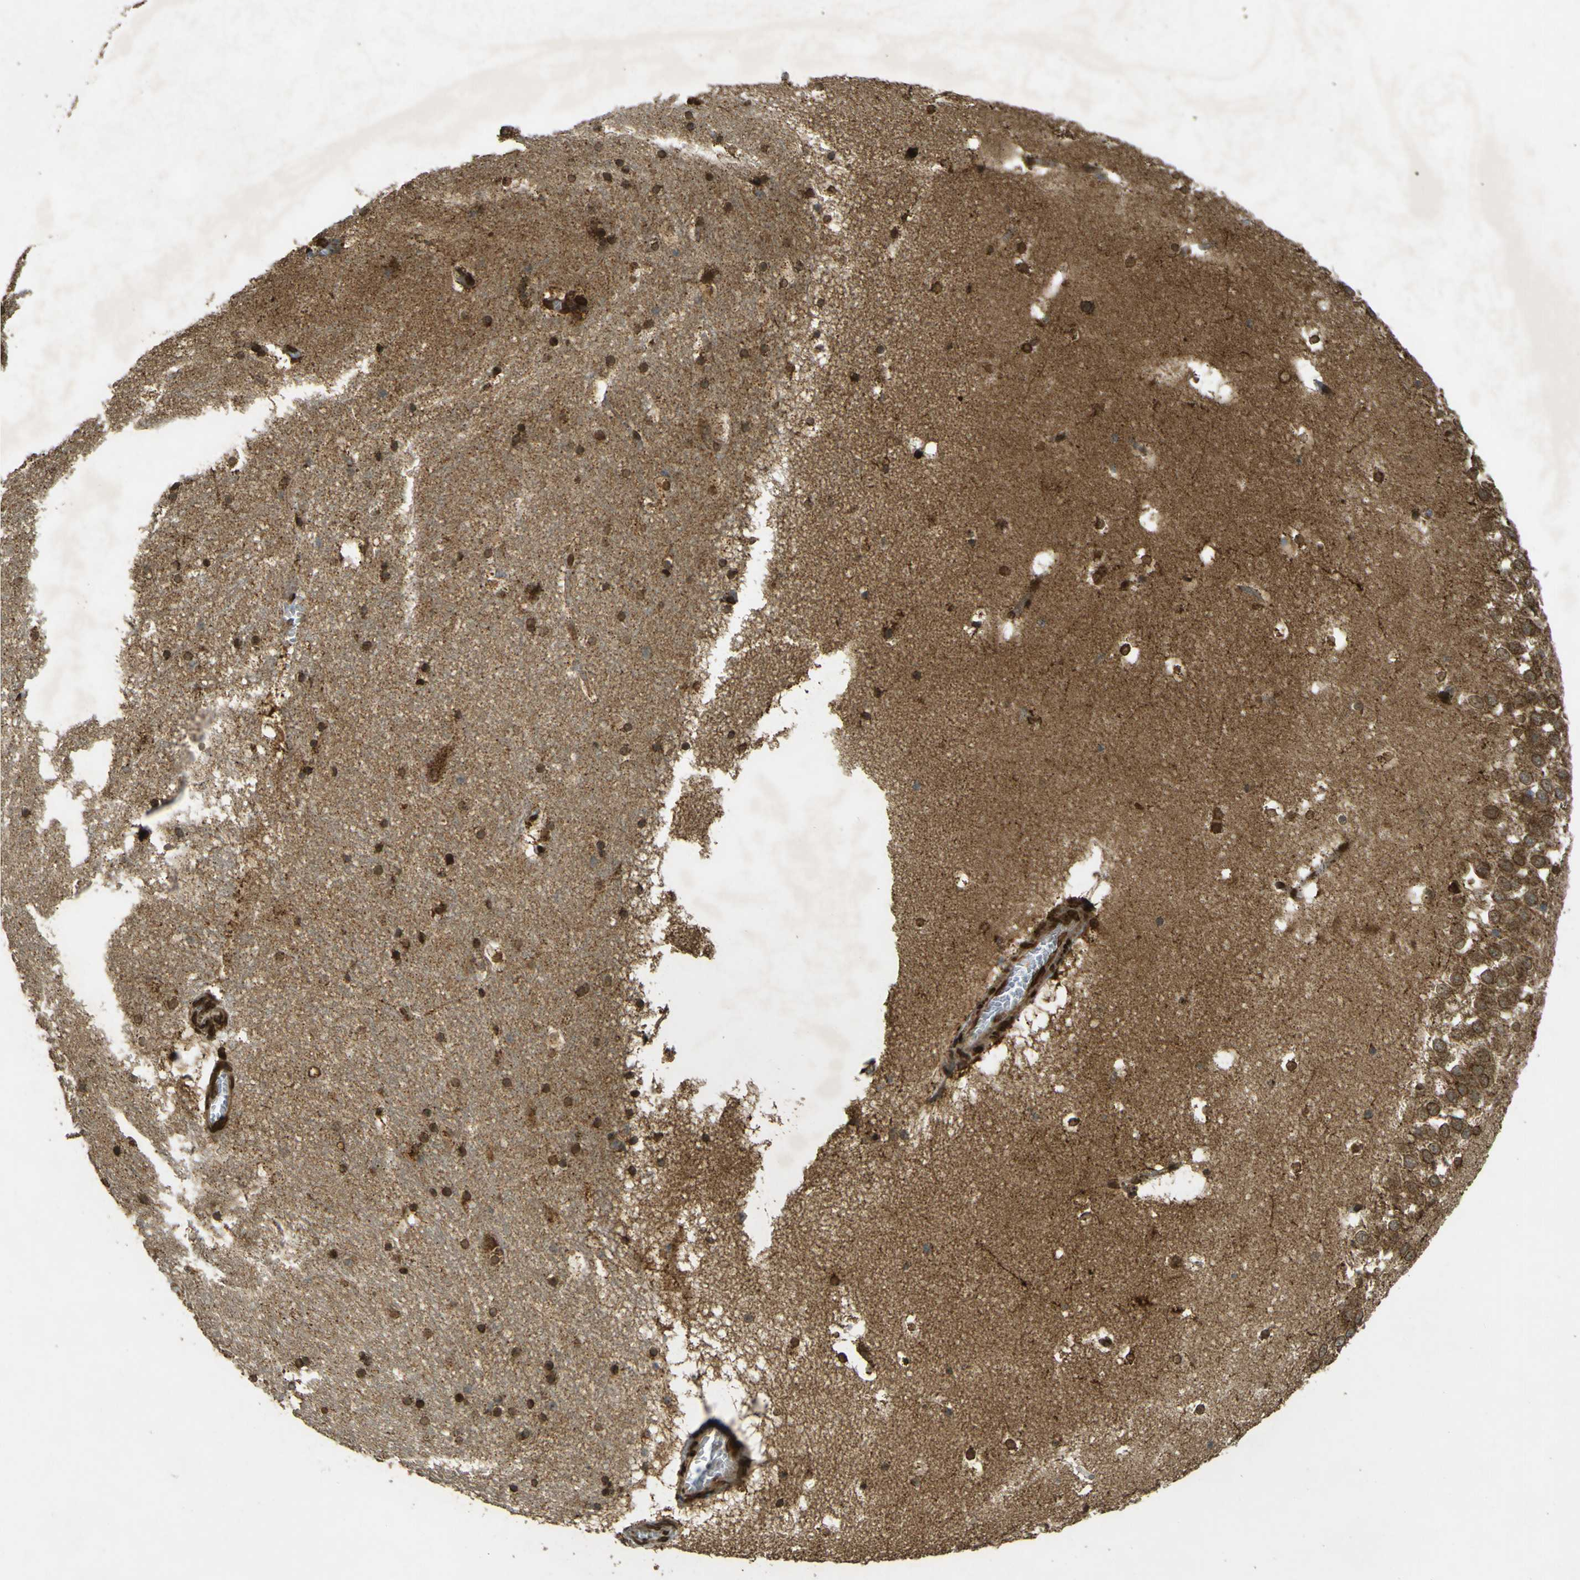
{"staining": {"intensity": "moderate", "quantity": ">75%", "location": "cytoplasmic/membranous,nuclear"}, "tissue": "hippocampus", "cell_type": "Glial cells", "image_type": "normal", "snomed": [{"axis": "morphology", "description": "Normal tissue, NOS"}, {"axis": "topography", "description": "Hippocampus"}], "caption": "The immunohistochemical stain highlights moderate cytoplasmic/membranous,nuclear positivity in glial cells of normal hippocampus. The staining was performed using DAB, with brown indicating positive protein expression. Nuclei are stained blue with hematoxylin.", "gene": "GALNT1", "patient": {"sex": "male", "age": 45}}